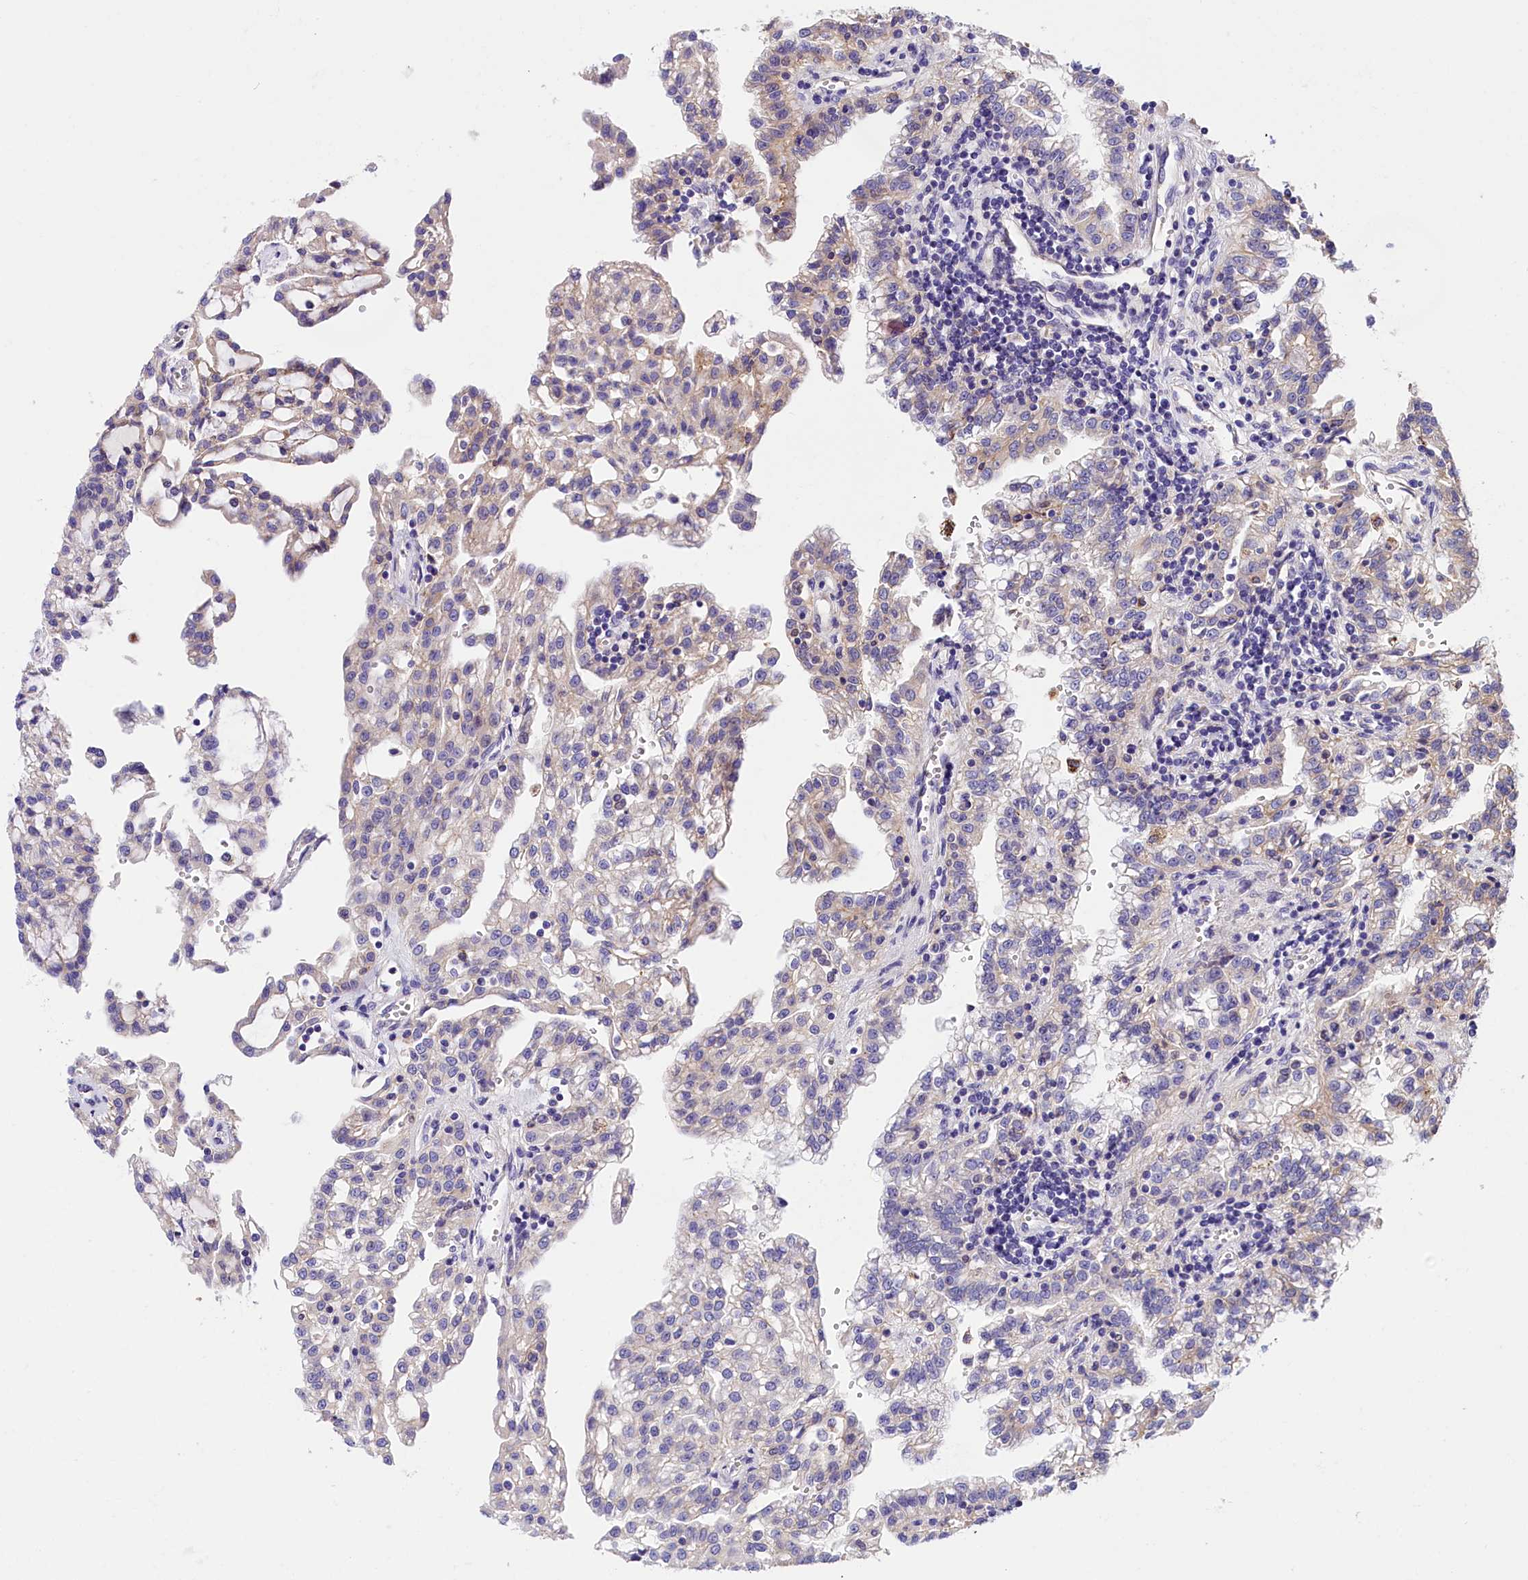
{"staining": {"intensity": "weak", "quantity": "<25%", "location": "cytoplasmic/membranous"}, "tissue": "renal cancer", "cell_type": "Tumor cells", "image_type": "cancer", "snomed": [{"axis": "morphology", "description": "Adenocarcinoma, NOS"}, {"axis": "topography", "description": "Kidney"}], "caption": "IHC of renal adenocarcinoma reveals no expression in tumor cells.", "gene": "ARMC6", "patient": {"sex": "male", "age": 63}}